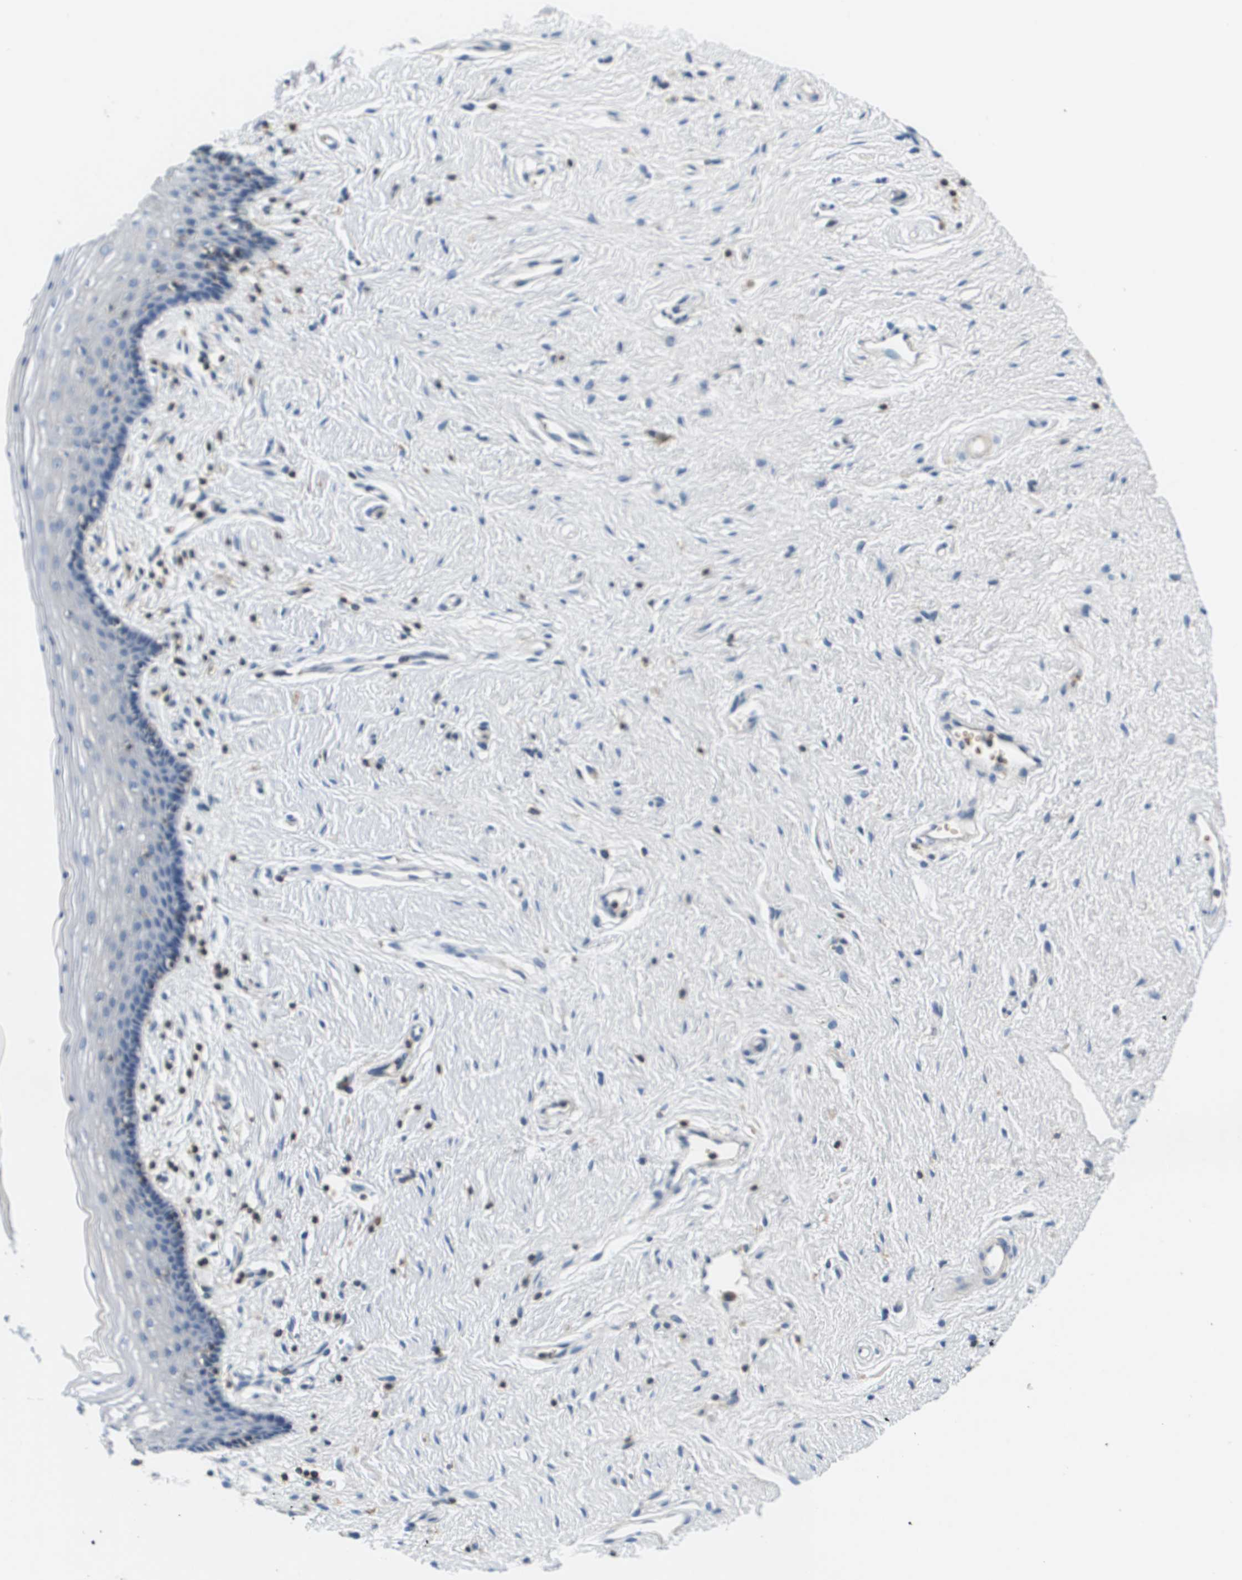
{"staining": {"intensity": "negative", "quantity": "none", "location": "none"}, "tissue": "vagina", "cell_type": "Squamous epithelial cells", "image_type": "normal", "snomed": [{"axis": "morphology", "description": "Normal tissue, NOS"}, {"axis": "topography", "description": "Vagina"}], "caption": "Normal vagina was stained to show a protein in brown. There is no significant positivity in squamous epithelial cells.", "gene": "KCNQ5", "patient": {"sex": "female", "age": 44}}